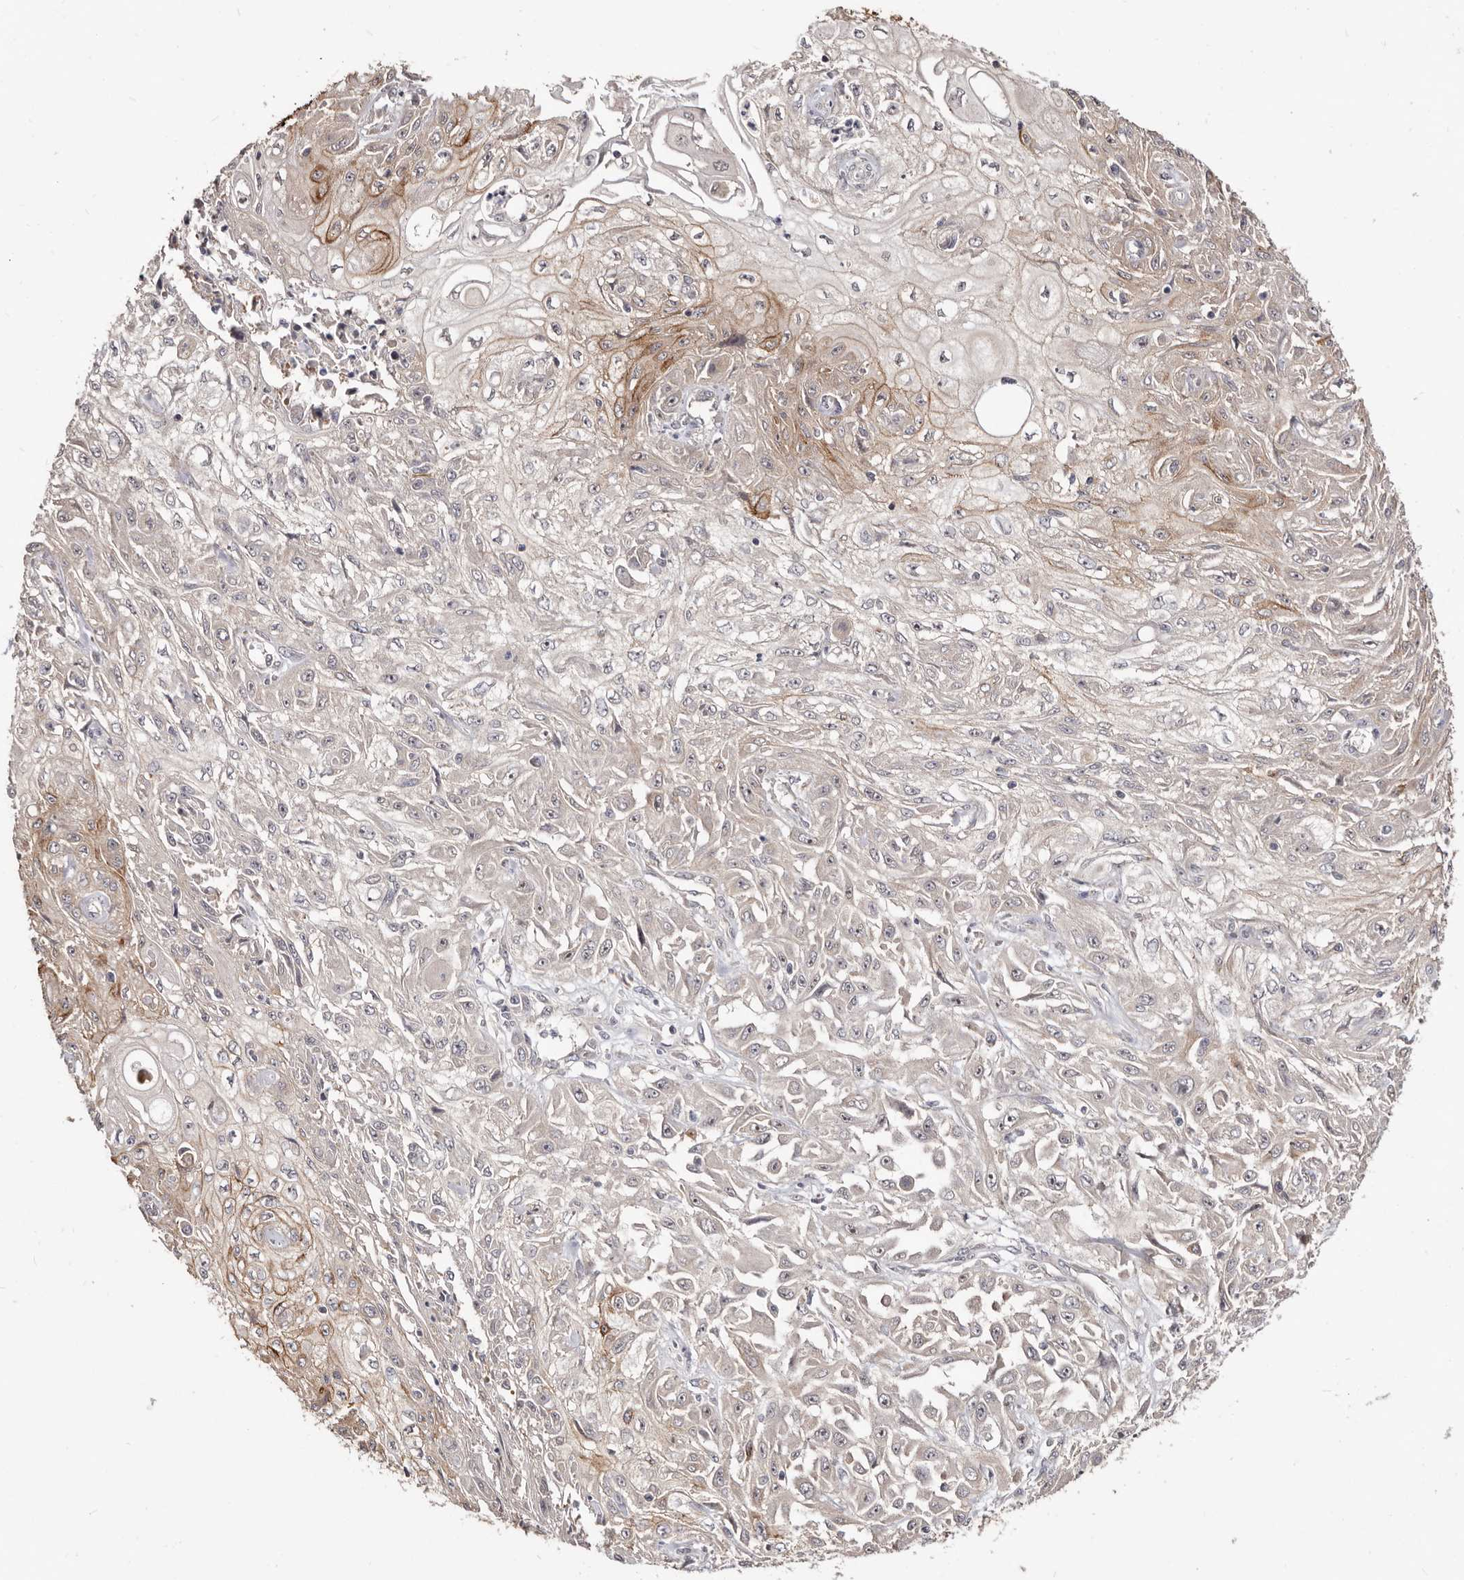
{"staining": {"intensity": "moderate", "quantity": "<25%", "location": "cytoplasmic/membranous"}, "tissue": "skin cancer", "cell_type": "Tumor cells", "image_type": "cancer", "snomed": [{"axis": "morphology", "description": "Squamous cell carcinoma, NOS"}, {"axis": "morphology", "description": "Squamous cell carcinoma, metastatic, NOS"}, {"axis": "topography", "description": "Skin"}, {"axis": "topography", "description": "Lymph node"}], "caption": "A micrograph showing moderate cytoplasmic/membranous expression in approximately <25% of tumor cells in squamous cell carcinoma (skin), as visualized by brown immunohistochemical staining.", "gene": "GPATCH4", "patient": {"sex": "male", "age": 75}}